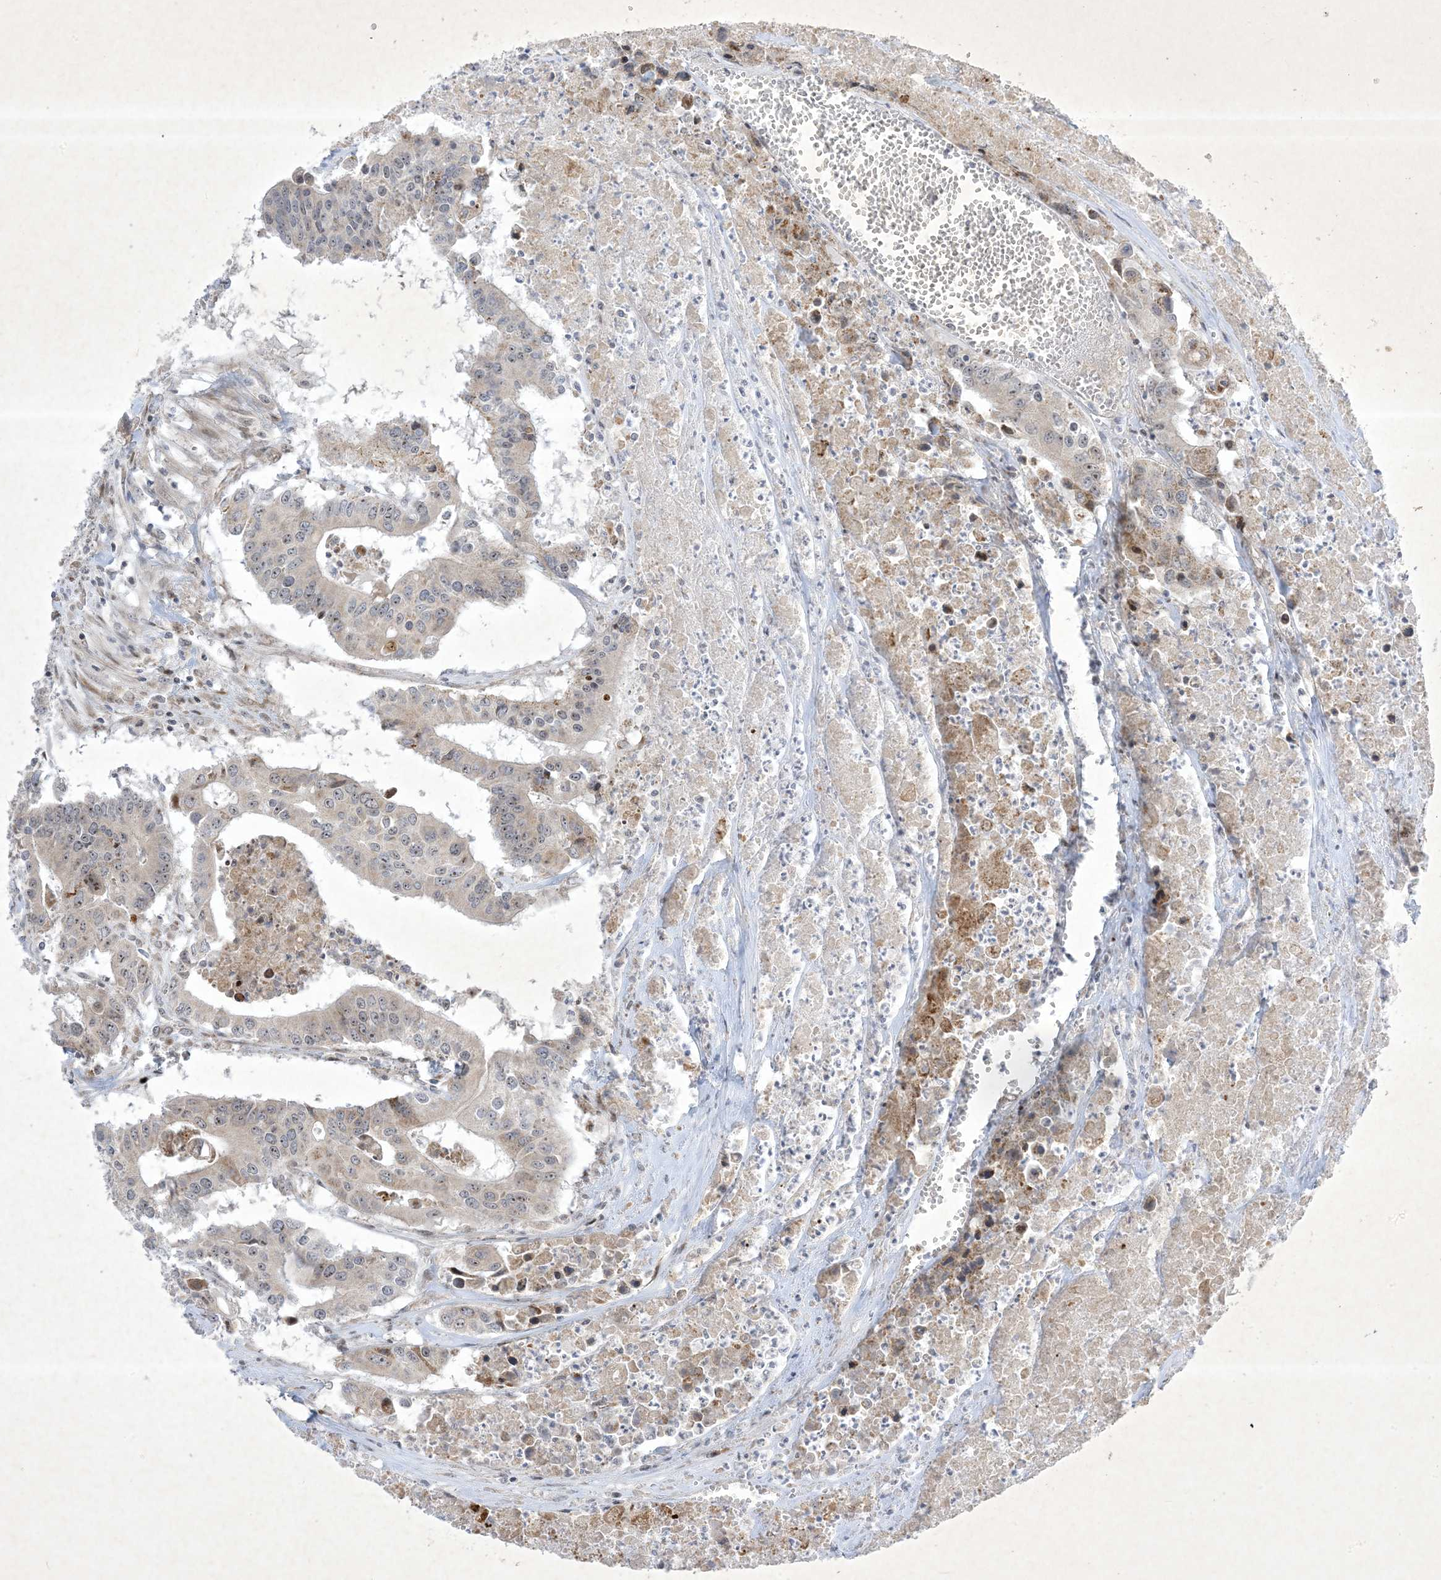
{"staining": {"intensity": "weak", "quantity": "<25%", "location": "cytoplasmic/membranous"}, "tissue": "colorectal cancer", "cell_type": "Tumor cells", "image_type": "cancer", "snomed": [{"axis": "morphology", "description": "Adenocarcinoma, NOS"}, {"axis": "topography", "description": "Colon"}], "caption": "There is no significant expression in tumor cells of colorectal adenocarcinoma. (DAB (3,3'-diaminobenzidine) IHC, high magnification).", "gene": "SOGA3", "patient": {"sex": "male", "age": 77}}